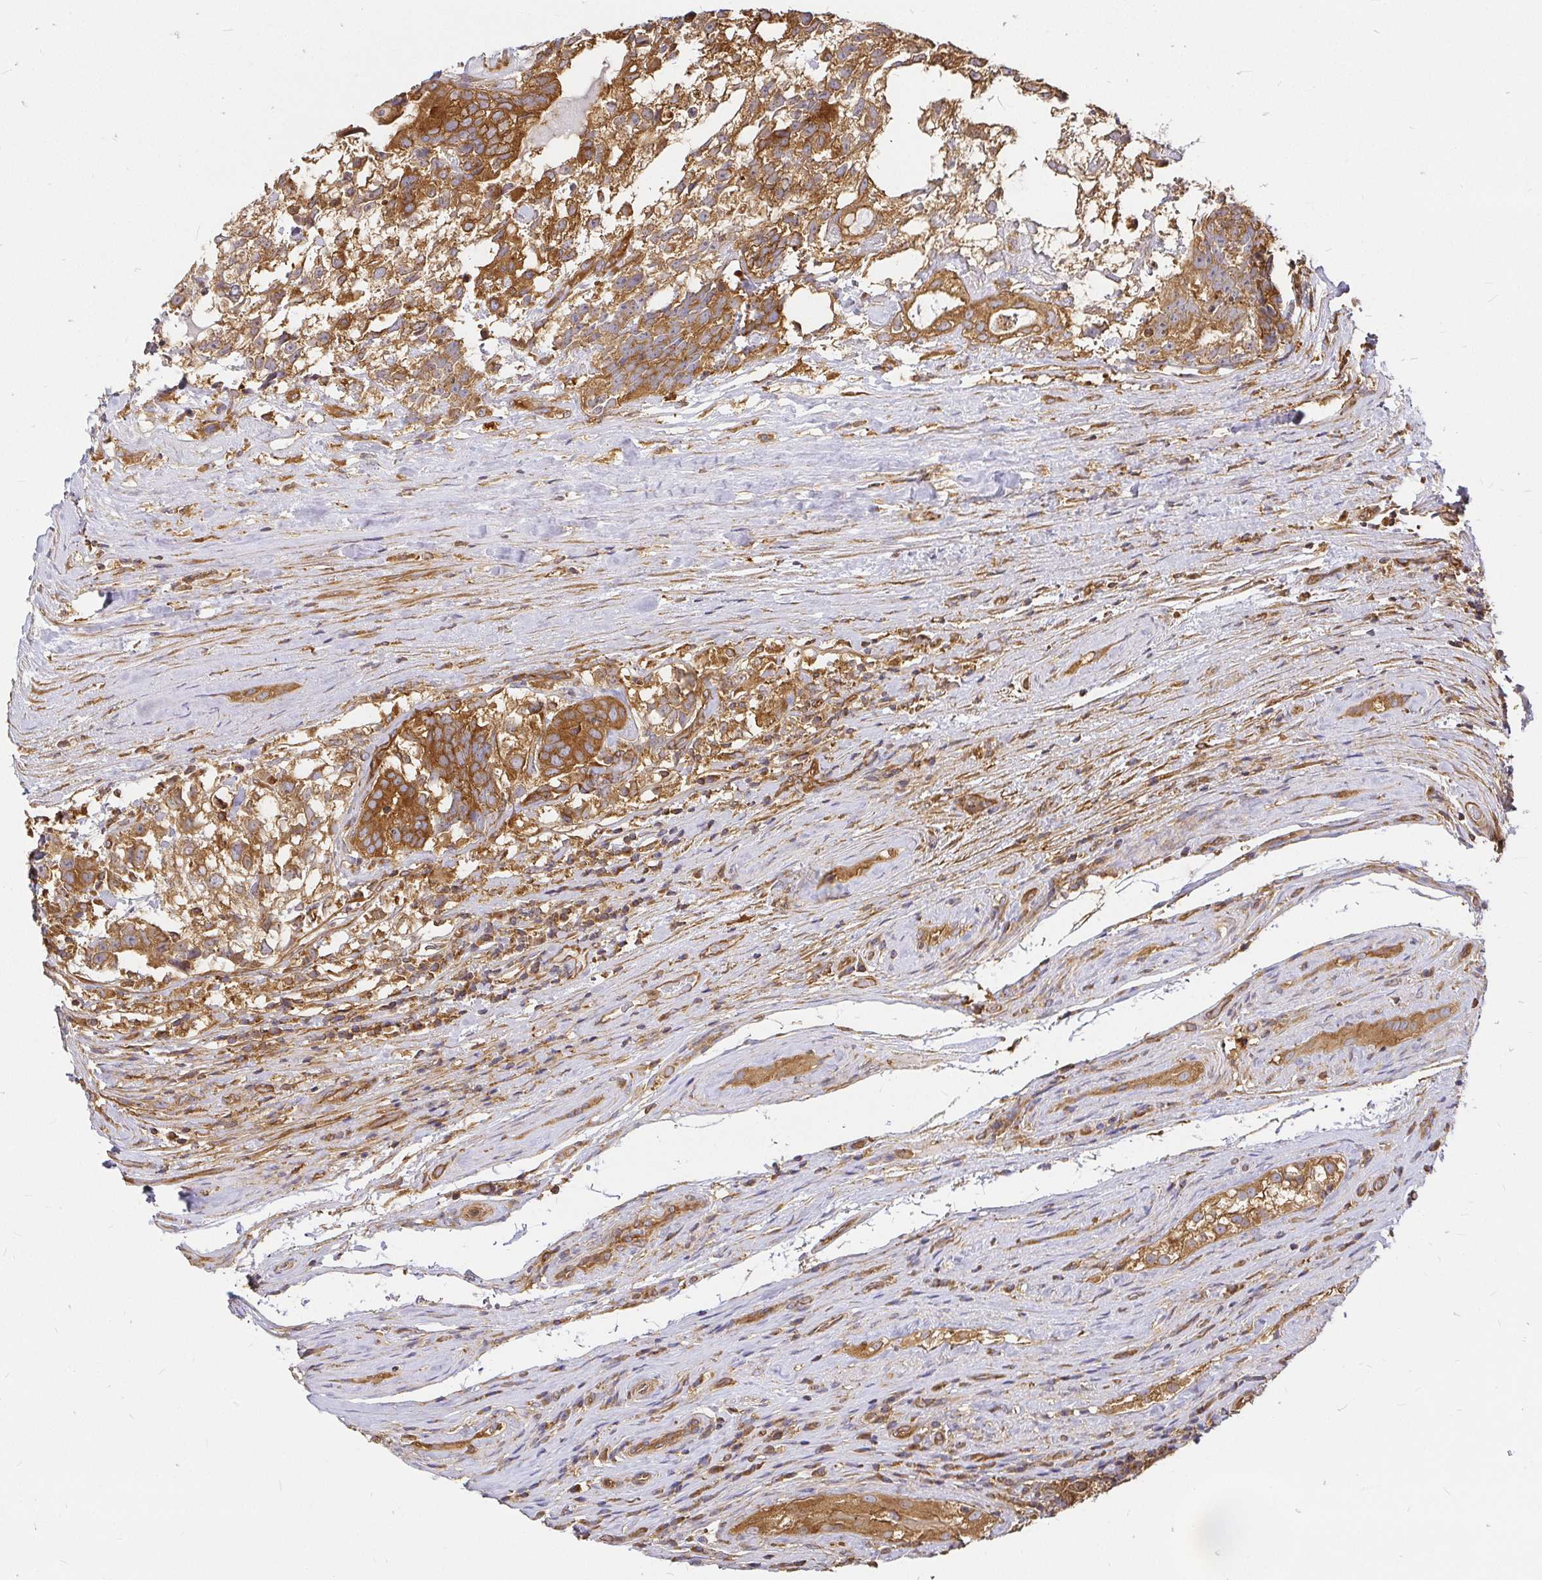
{"staining": {"intensity": "moderate", "quantity": ">75%", "location": "cytoplasmic/membranous"}, "tissue": "testis cancer", "cell_type": "Tumor cells", "image_type": "cancer", "snomed": [{"axis": "morphology", "description": "Seminoma, NOS"}, {"axis": "morphology", "description": "Carcinoma, Embryonal, NOS"}, {"axis": "topography", "description": "Testis"}], "caption": "The image exhibits staining of testis cancer (embryonal carcinoma), revealing moderate cytoplasmic/membranous protein positivity (brown color) within tumor cells.", "gene": "KIF5B", "patient": {"sex": "male", "age": 41}}